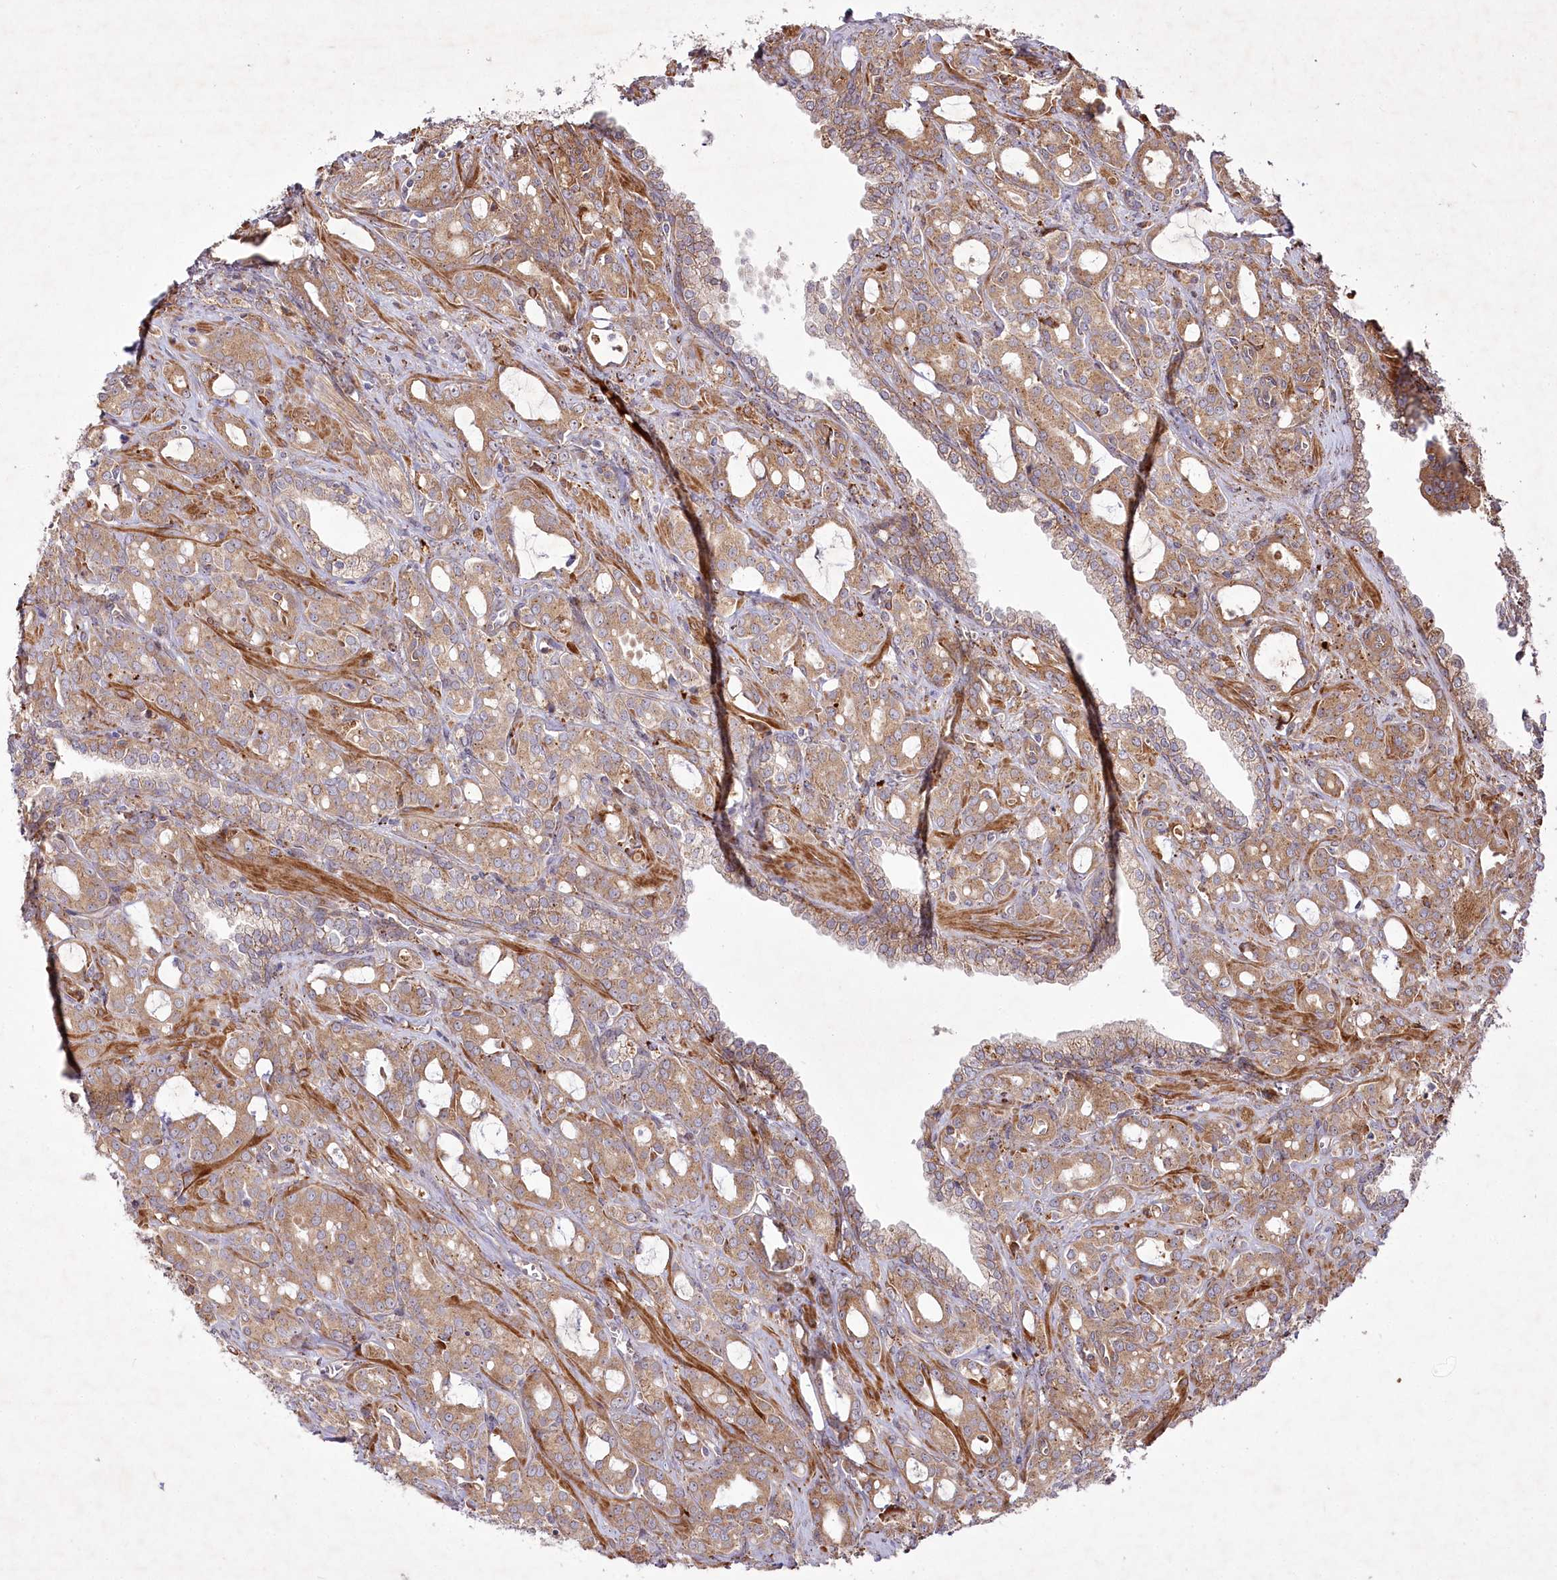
{"staining": {"intensity": "moderate", "quantity": ">75%", "location": "cytoplasmic/membranous"}, "tissue": "prostate cancer", "cell_type": "Tumor cells", "image_type": "cancer", "snomed": [{"axis": "morphology", "description": "Adenocarcinoma, High grade"}, {"axis": "topography", "description": "Prostate"}], "caption": "Tumor cells display medium levels of moderate cytoplasmic/membranous staining in about >75% of cells in human prostate high-grade adenocarcinoma.", "gene": "PSTK", "patient": {"sex": "male", "age": 72}}